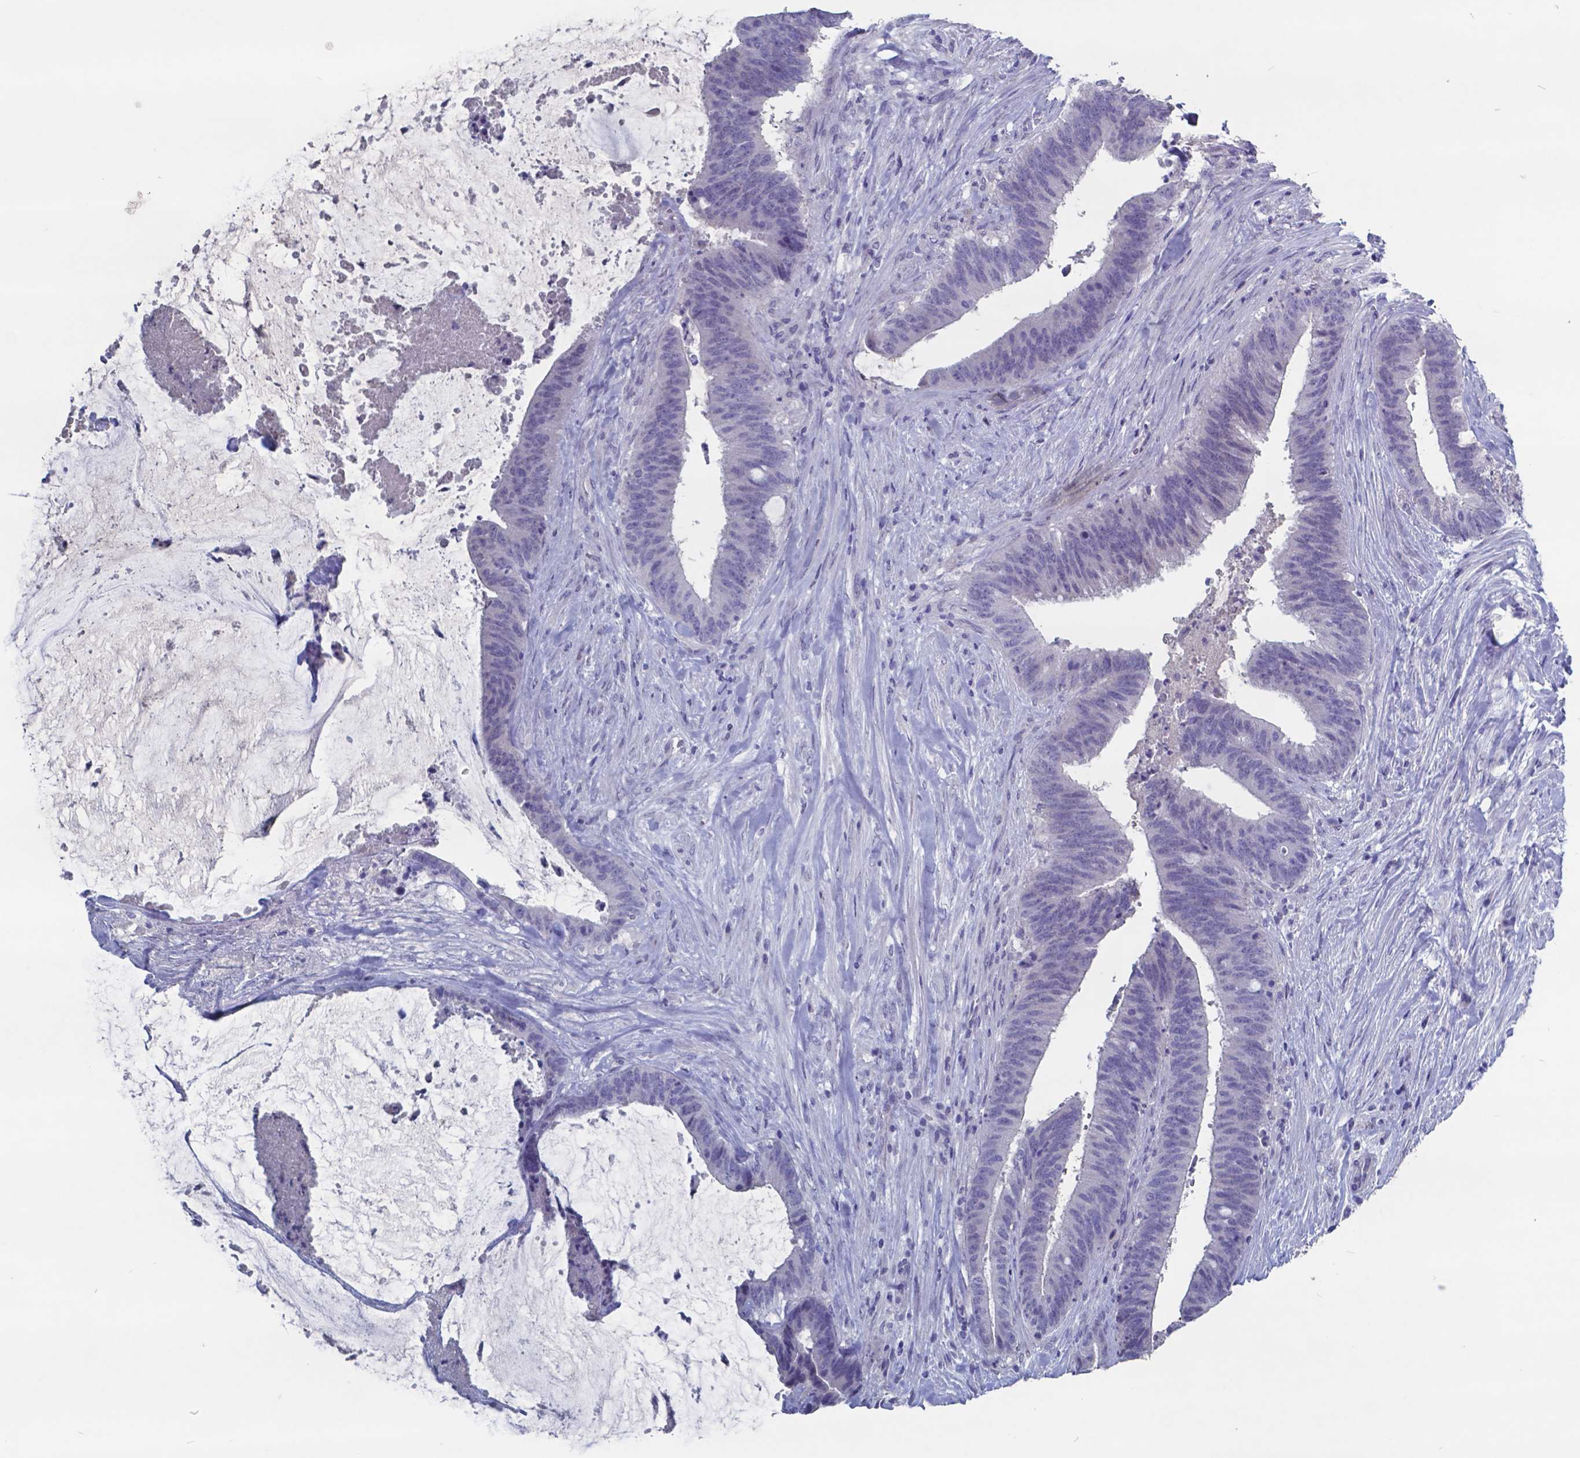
{"staining": {"intensity": "negative", "quantity": "none", "location": "none"}, "tissue": "colorectal cancer", "cell_type": "Tumor cells", "image_type": "cancer", "snomed": [{"axis": "morphology", "description": "Adenocarcinoma, NOS"}, {"axis": "topography", "description": "Colon"}], "caption": "Protein analysis of colorectal adenocarcinoma shows no significant expression in tumor cells.", "gene": "TTR", "patient": {"sex": "female", "age": 43}}